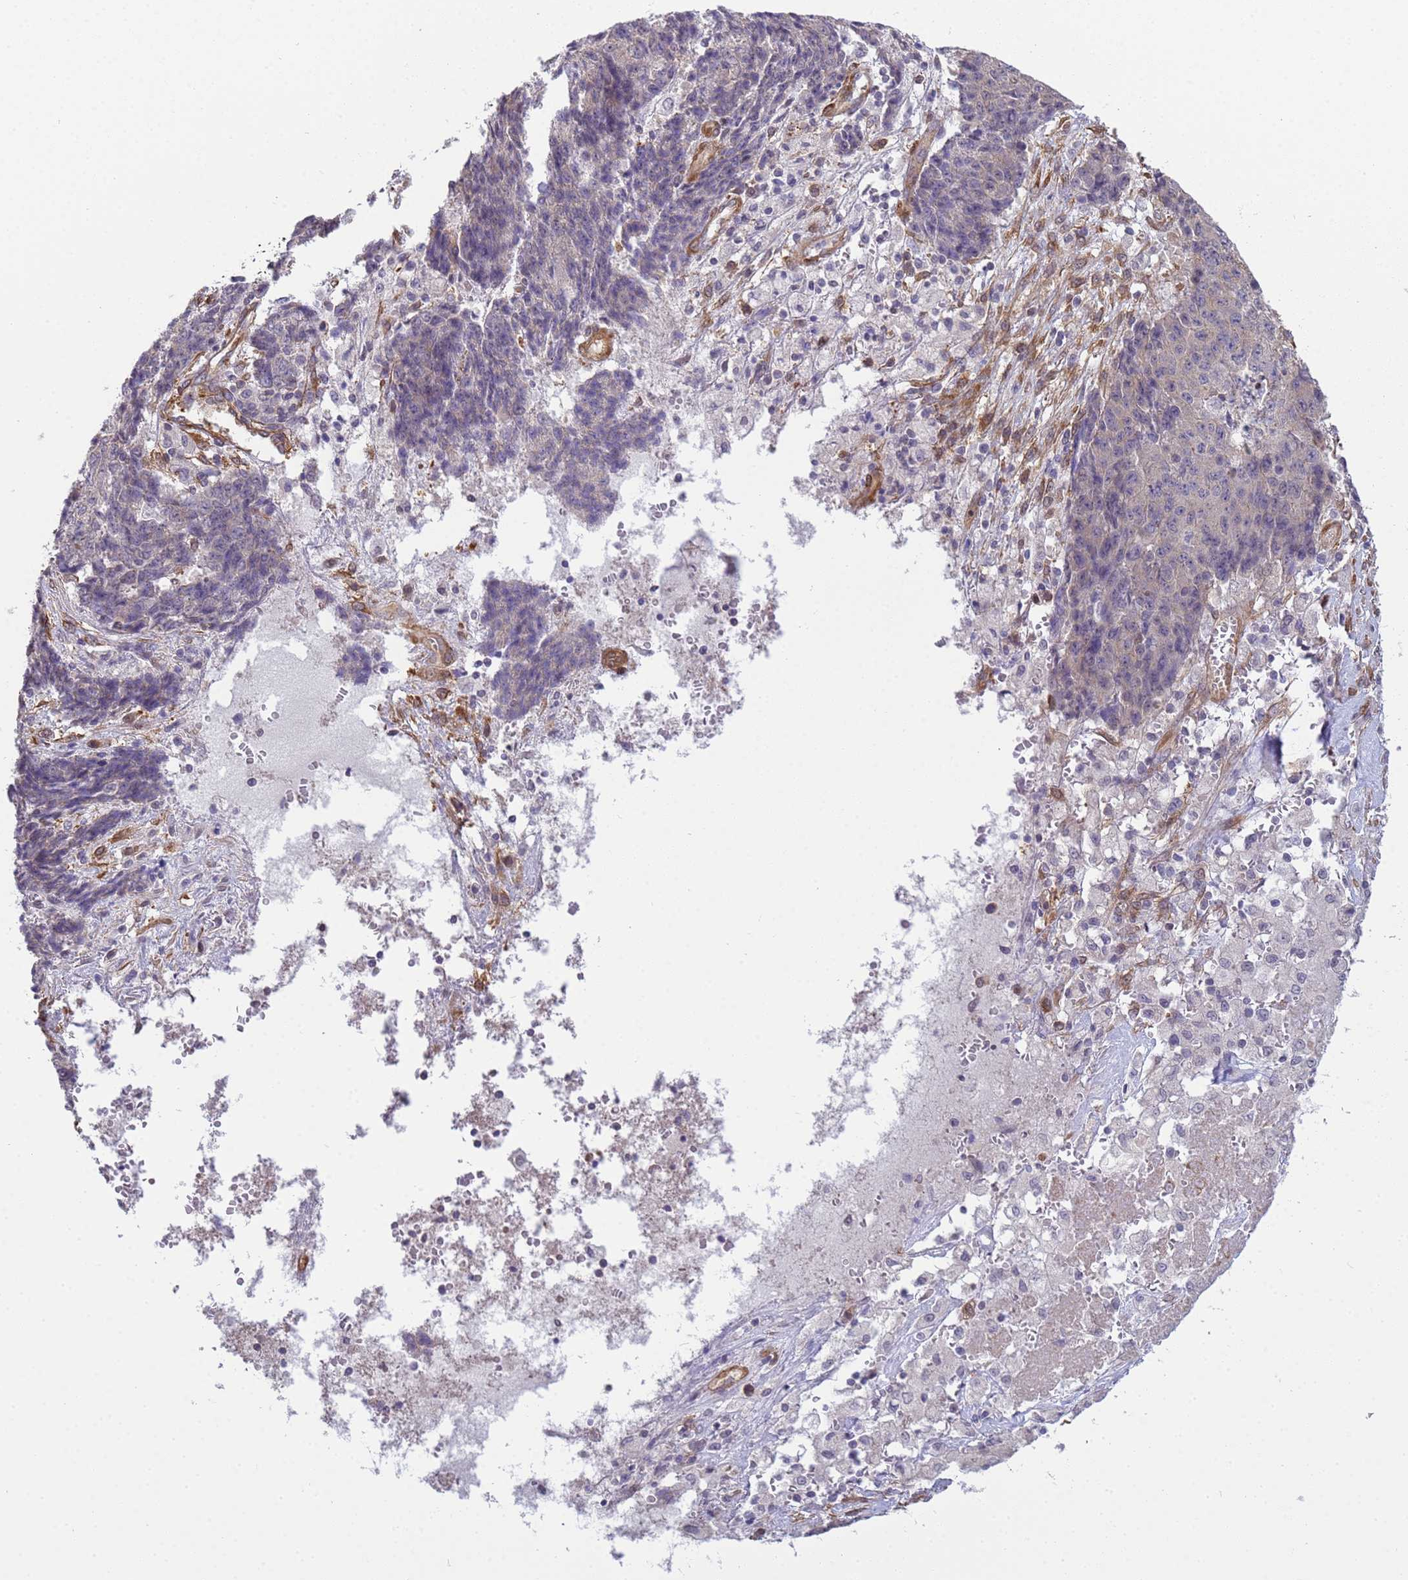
{"staining": {"intensity": "negative", "quantity": "none", "location": "none"}, "tissue": "ovarian cancer", "cell_type": "Tumor cells", "image_type": "cancer", "snomed": [{"axis": "morphology", "description": "Carcinoma, endometroid"}, {"axis": "topography", "description": "Ovary"}], "caption": "An image of ovarian cancer stained for a protein exhibits no brown staining in tumor cells.", "gene": "ITGB4", "patient": {"sex": "female", "age": 42}}